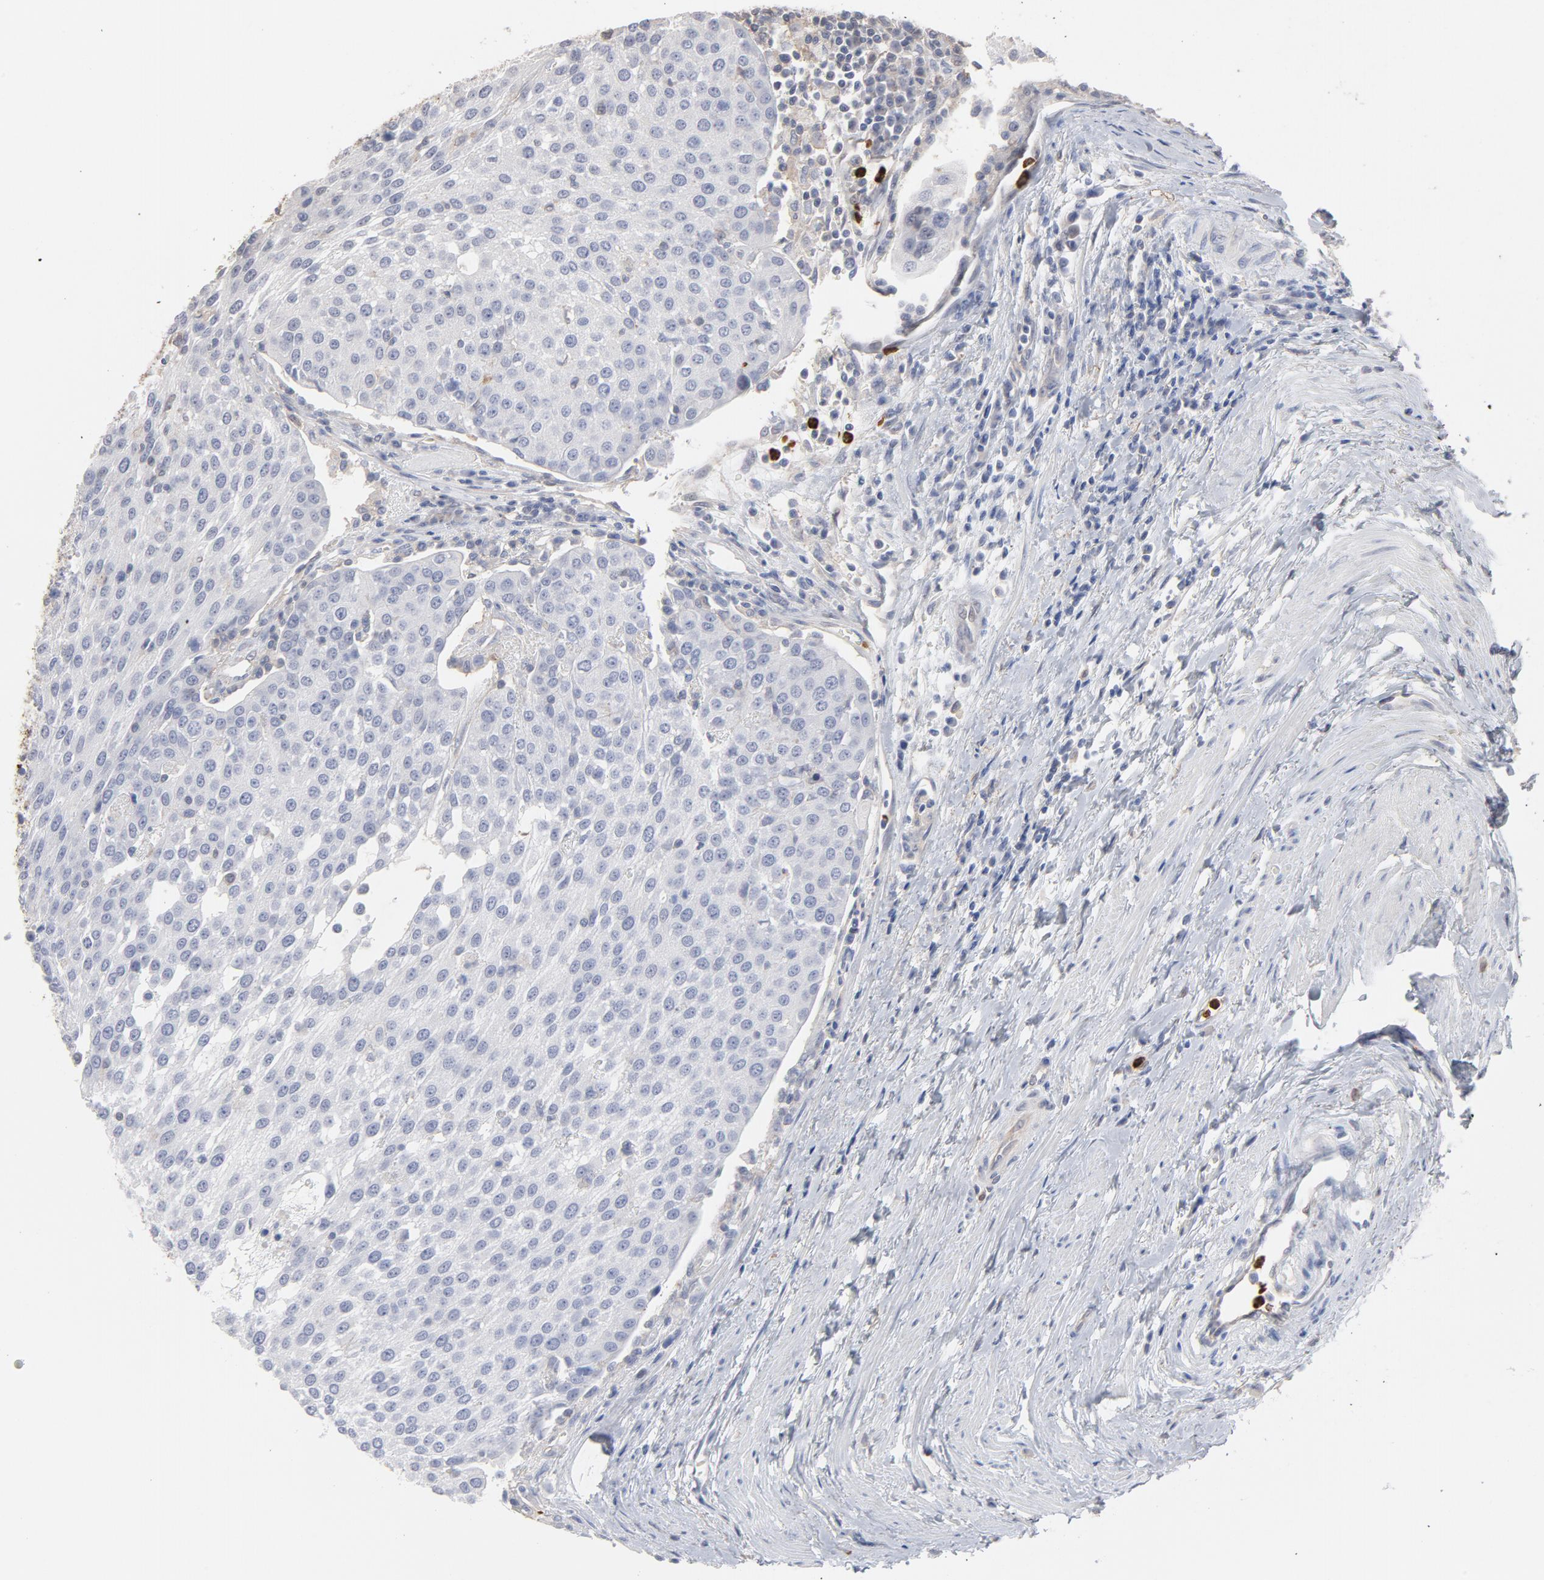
{"staining": {"intensity": "negative", "quantity": "none", "location": "none"}, "tissue": "urothelial cancer", "cell_type": "Tumor cells", "image_type": "cancer", "snomed": [{"axis": "morphology", "description": "Urothelial carcinoma, High grade"}, {"axis": "topography", "description": "Urinary bladder"}], "caption": "Tumor cells show no significant staining in urothelial cancer.", "gene": "PNMA1", "patient": {"sex": "female", "age": 85}}